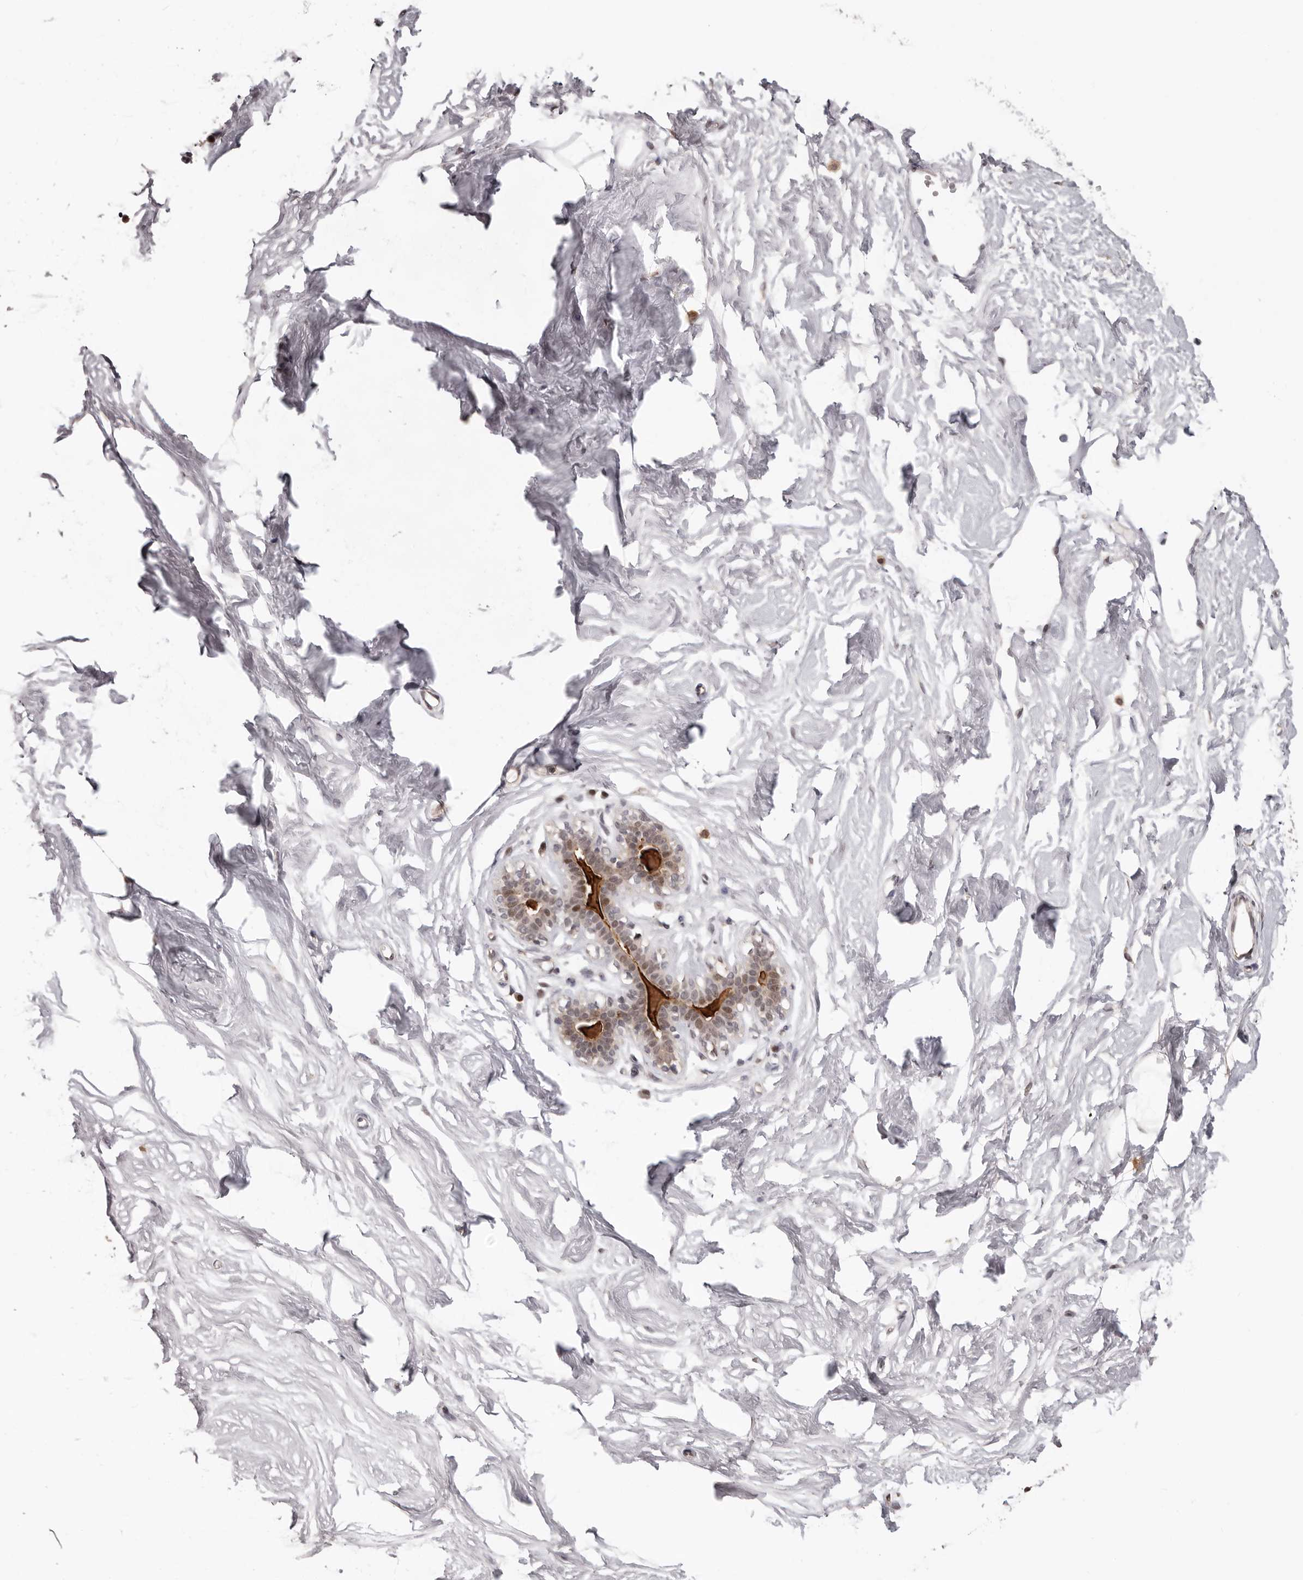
{"staining": {"intensity": "negative", "quantity": "none", "location": "none"}, "tissue": "breast", "cell_type": "Adipocytes", "image_type": "normal", "snomed": [{"axis": "morphology", "description": "Normal tissue, NOS"}, {"axis": "topography", "description": "Breast"}], "caption": "Immunohistochemistry (IHC) of normal human breast exhibits no staining in adipocytes.", "gene": "TBX5", "patient": {"sex": "female", "age": 26}}